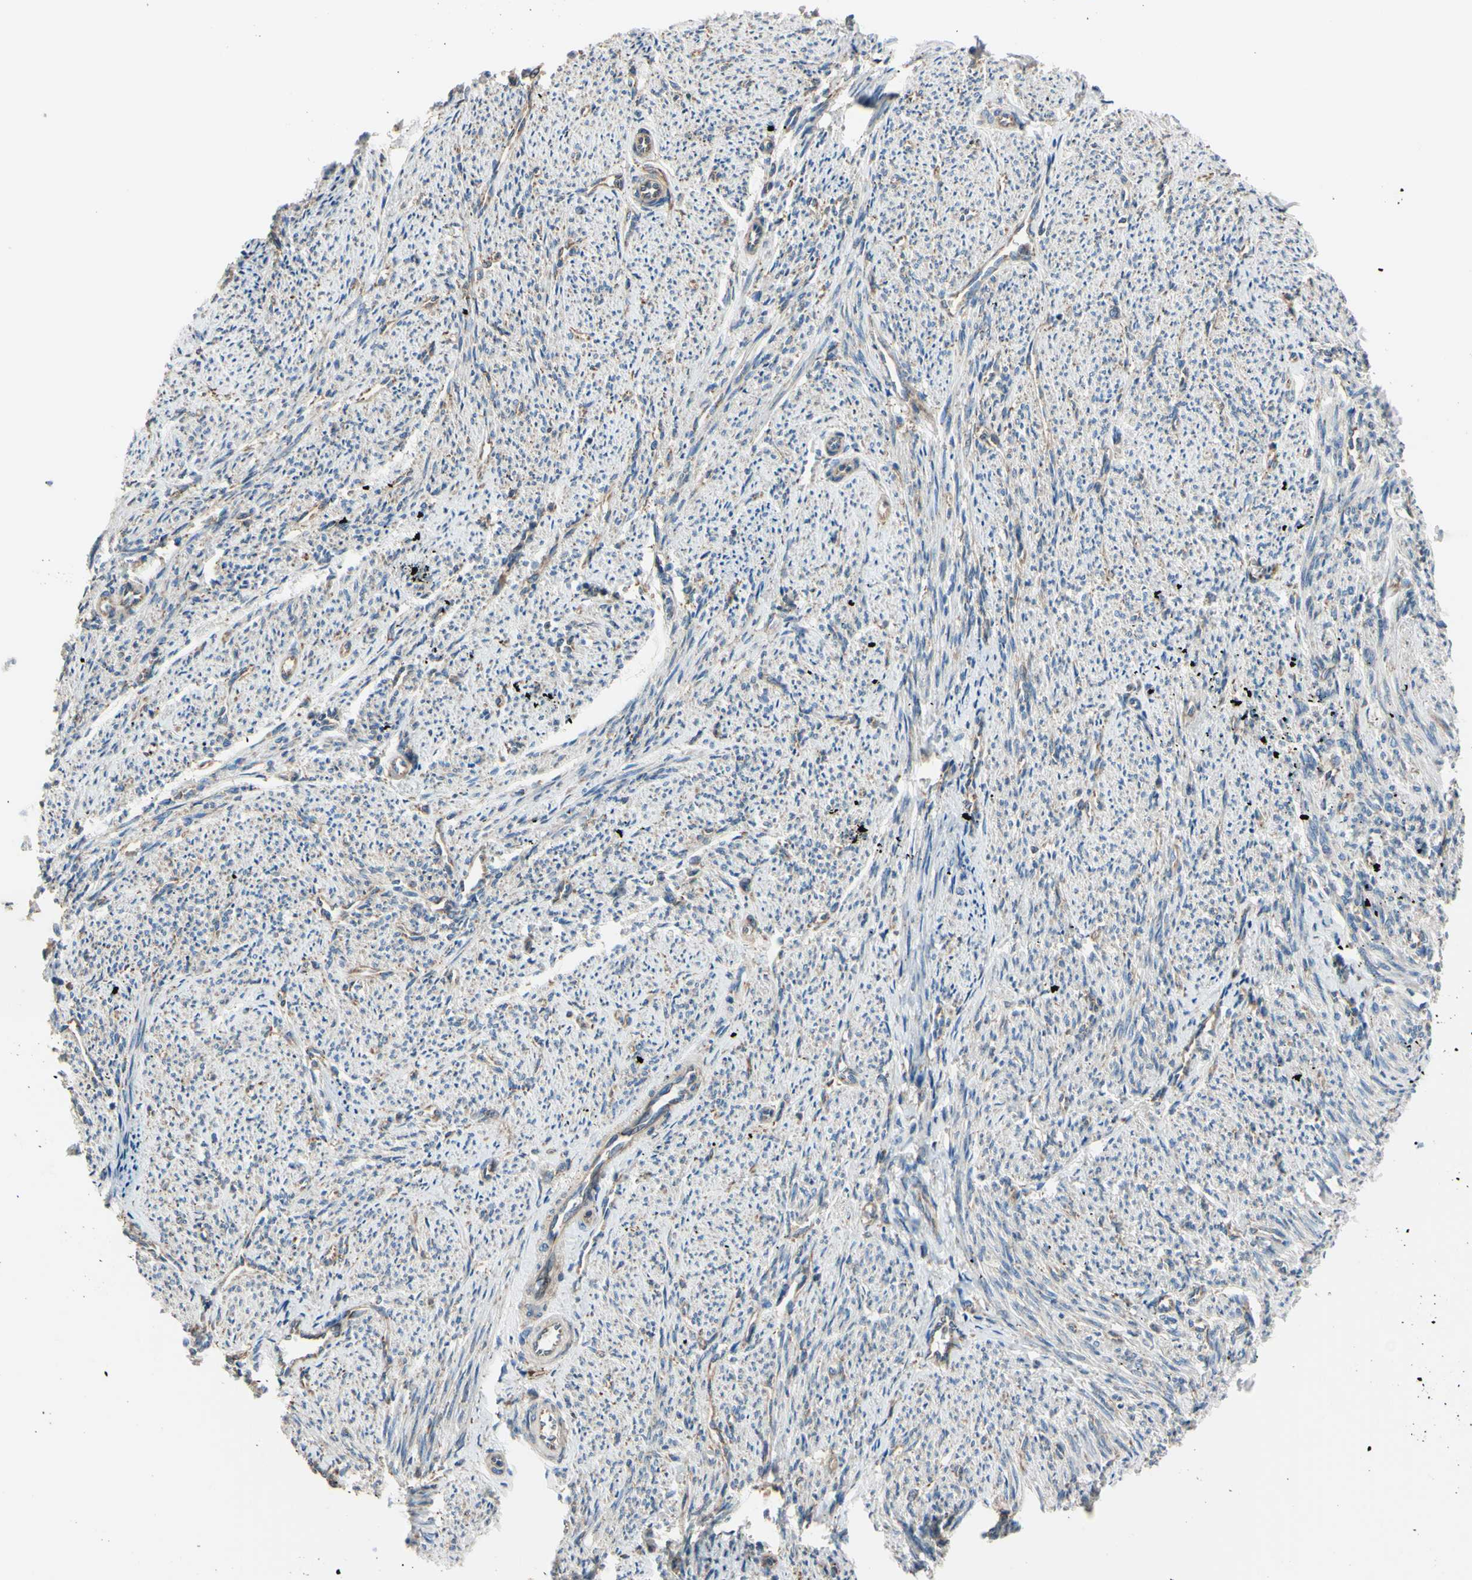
{"staining": {"intensity": "weak", "quantity": "25%-75%", "location": "cytoplasmic/membranous"}, "tissue": "smooth muscle", "cell_type": "Smooth muscle cells", "image_type": "normal", "snomed": [{"axis": "morphology", "description": "Normal tissue, NOS"}, {"axis": "topography", "description": "Smooth muscle"}], "caption": "Smooth muscle stained with immunohistochemistry demonstrates weak cytoplasmic/membranous positivity in approximately 25%-75% of smooth muscle cells.", "gene": "BMF", "patient": {"sex": "female", "age": 65}}